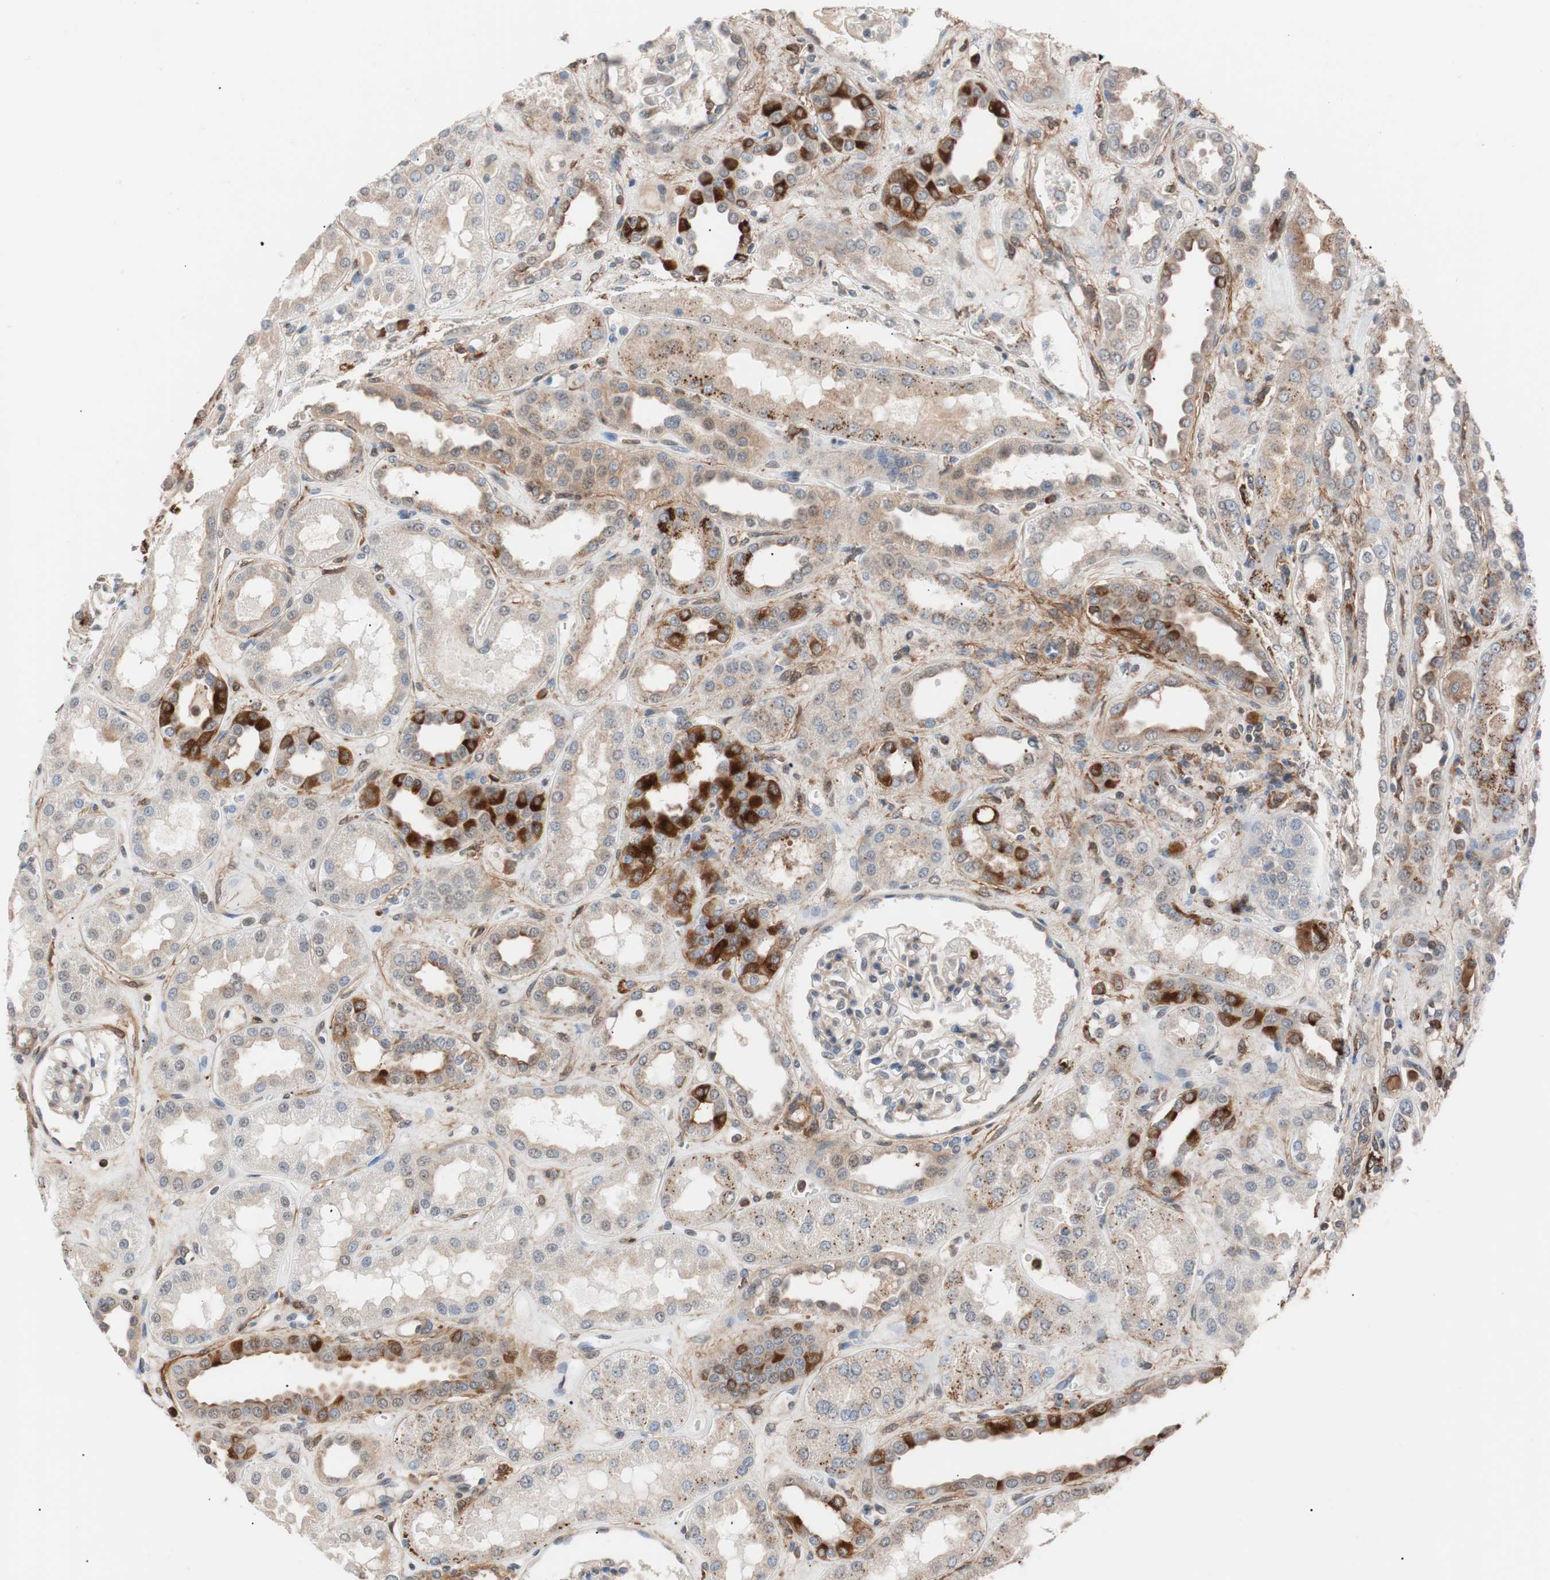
{"staining": {"intensity": "weak", "quantity": "<25%", "location": "cytoplasmic/membranous"}, "tissue": "kidney", "cell_type": "Cells in glomeruli", "image_type": "normal", "snomed": [{"axis": "morphology", "description": "Normal tissue, NOS"}, {"axis": "topography", "description": "Kidney"}], "caption": "This is a image of immunohistochemistry (IHC) staining of normal kidney, which shows no staining in cells in glomeruli.", "gene": "LITAF", "patient": {"sex": "male", "age": 59}}